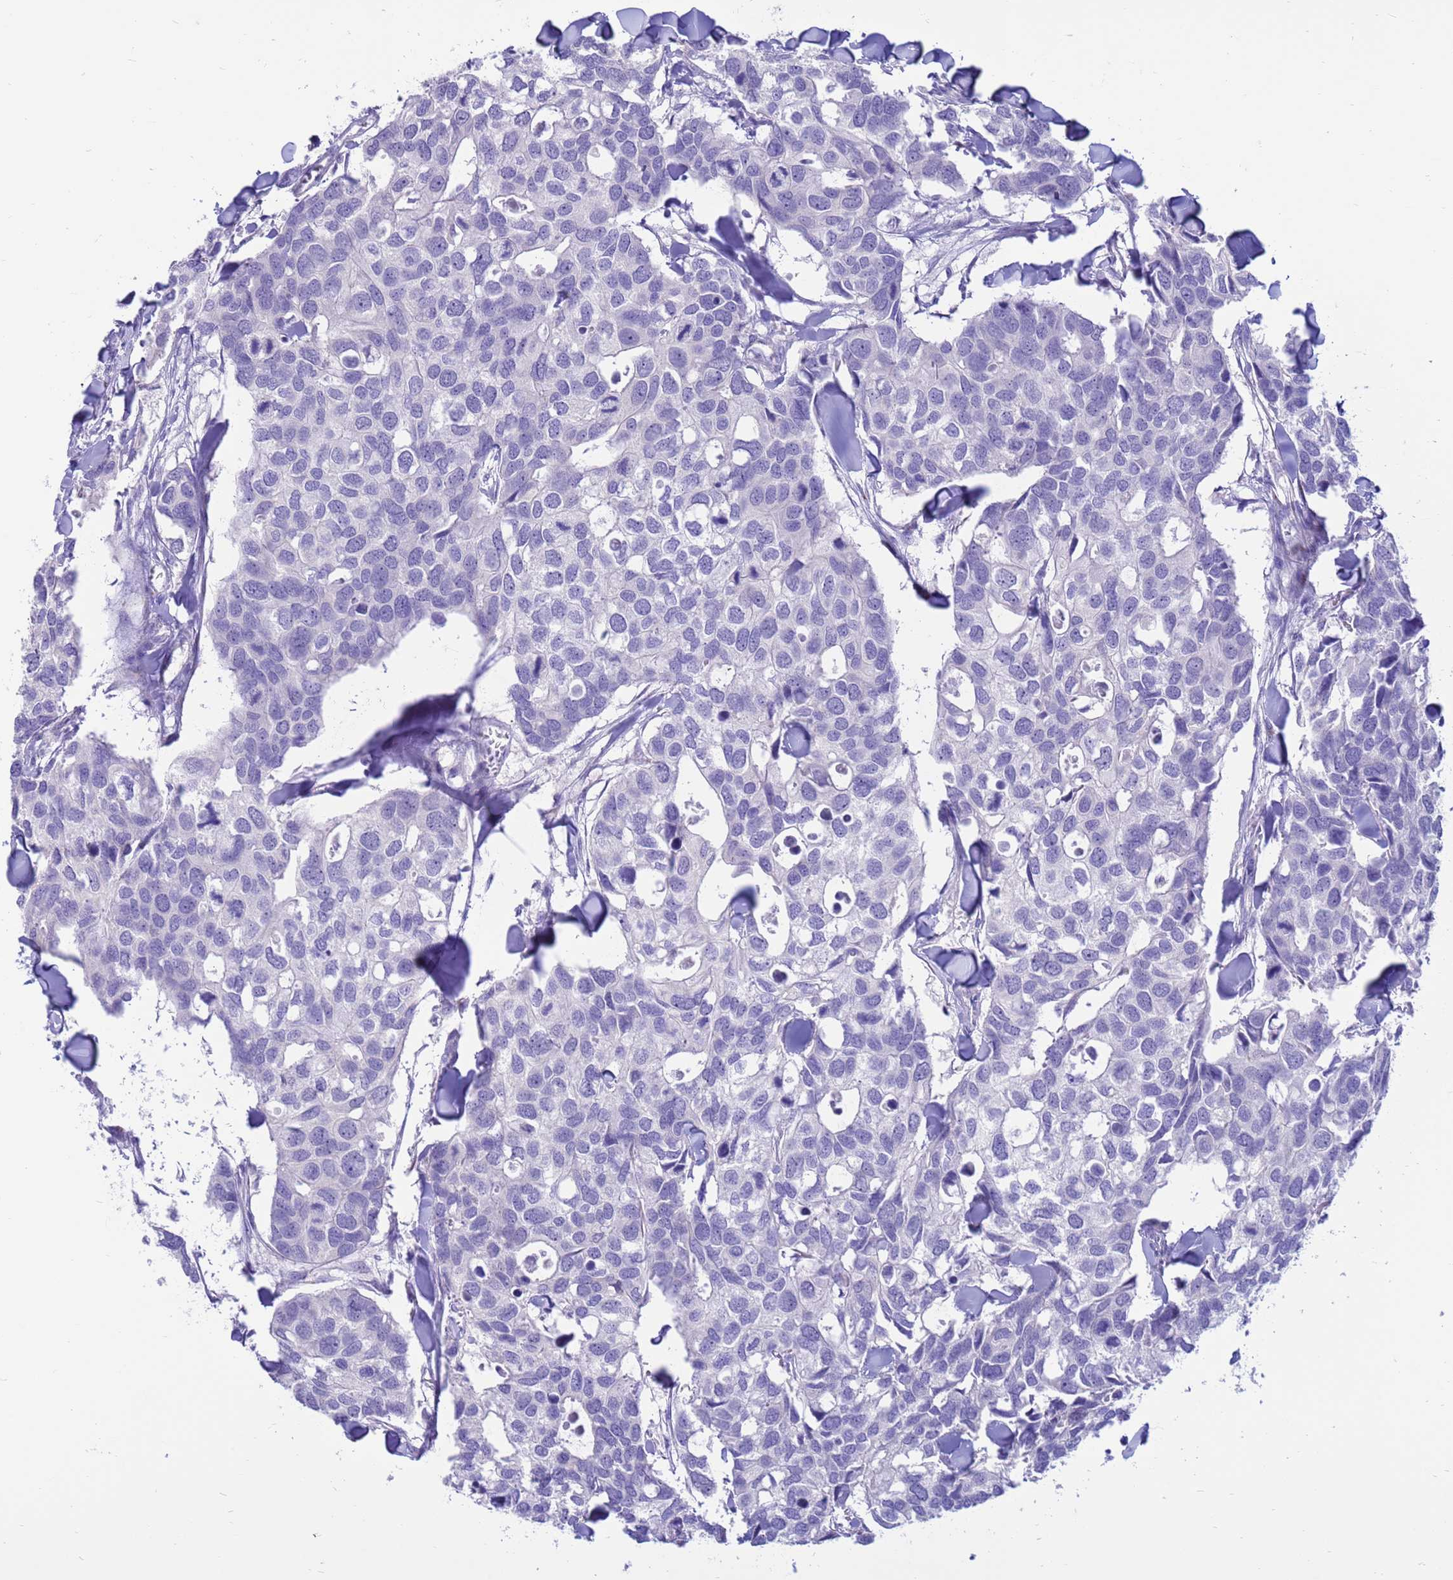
{"staining": {"intensity": "negative", "quantity": "none", "location": "none"}, "tissue": "breast cancer", "cell_type": "Tumor cells", "image_type": "cancer", "snomed": [{"axis": "morphology", "description": "Duct carcinoma"}, {"axis": "topography", "description": "Breast"}], "caption": "This histopathology image is of breast invasive ductal carcinoma stained with IHC to label a protein in brown with the nuclei are counter-stained blue. There is no staining in tumor cells. Brightfield microscopy of immunohistochemistry (IHC) stained with DAB (brown) and hematoxylin (blue), captured at high magnification.", "gene": "PDE10A", "patient": {"sex": "female", "age": 83}}